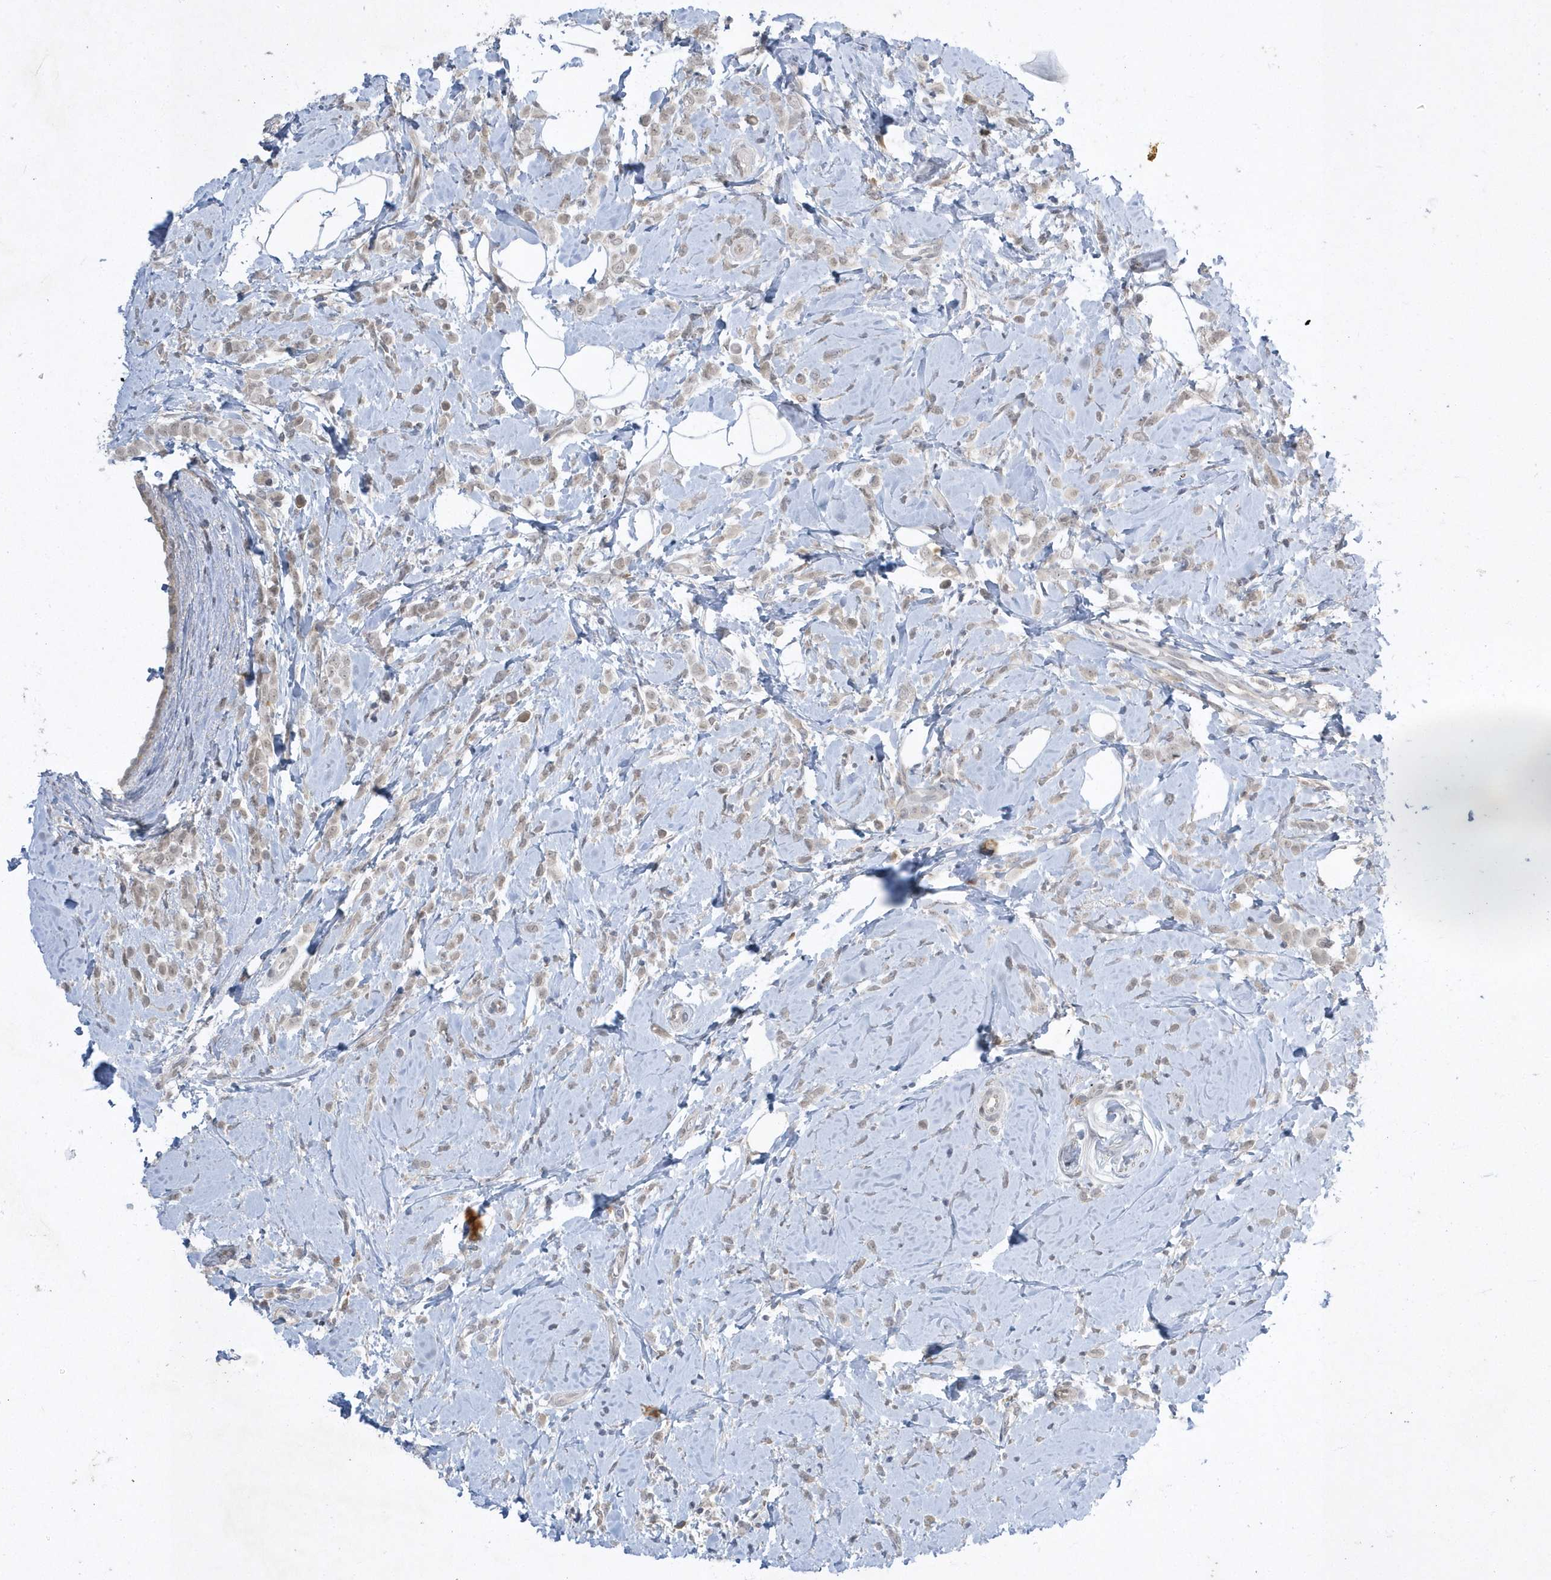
{"staining": {"intensity": "weak", "quantity": "25%-75%", "location": "cytoplasmic/membranous"}, "tissue": "breast cancer", "cell_type": "Tumor cells", "image_type": "cancer", "snomed": [{"axis": "morphology", "description": "Lobular carcinoma"}, {"axis": "topography", "description": "Breast"}], "caption": "Human breast lobular carcinoma stained with a brown dye exhibits weak cytoplasmic/membranous positive positivity in about 25%-75% of tumor cells.", "gene": "ZC3H12D", "patient": {"sex": "female", "age": 47}}